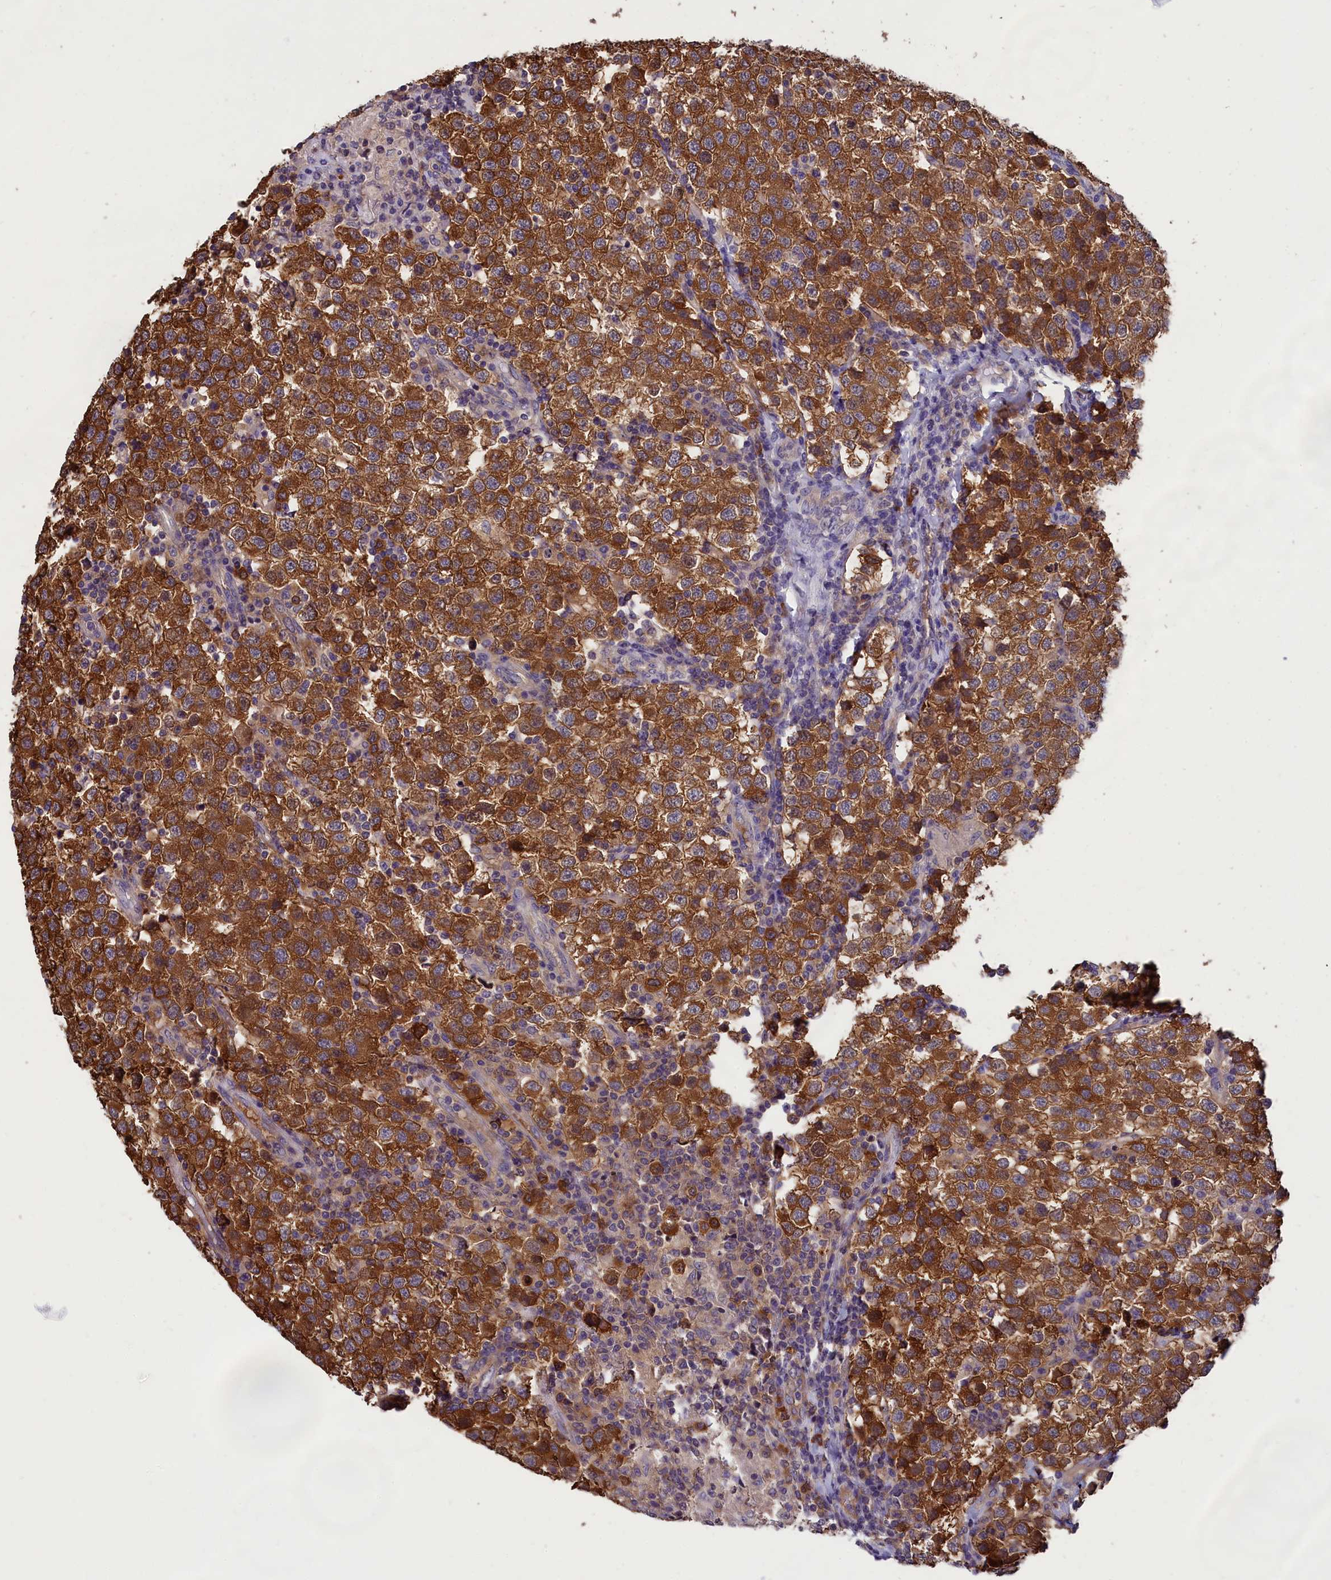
{"staining": {"intensity": "strong", "quantity": ">75%", "location": "cytoplasmic/membranous"}, "tissue": "testis cancer", "cell_type": "Tumor cells", "image_type": "cancer", "snomed": [{"axis": "morphology", "description": "Seminoma, NOS"}, {"axis": "topography", "description": "Testis"}], "caption": "Immunohistochemical staining of human seminoma (testis) demonstrates high levels of strong cytoplasmic/membranous protein expression in about >75% of tumor cells.", "gene": "ABCC8", "patient": {"sex": "male", "age": 34}}